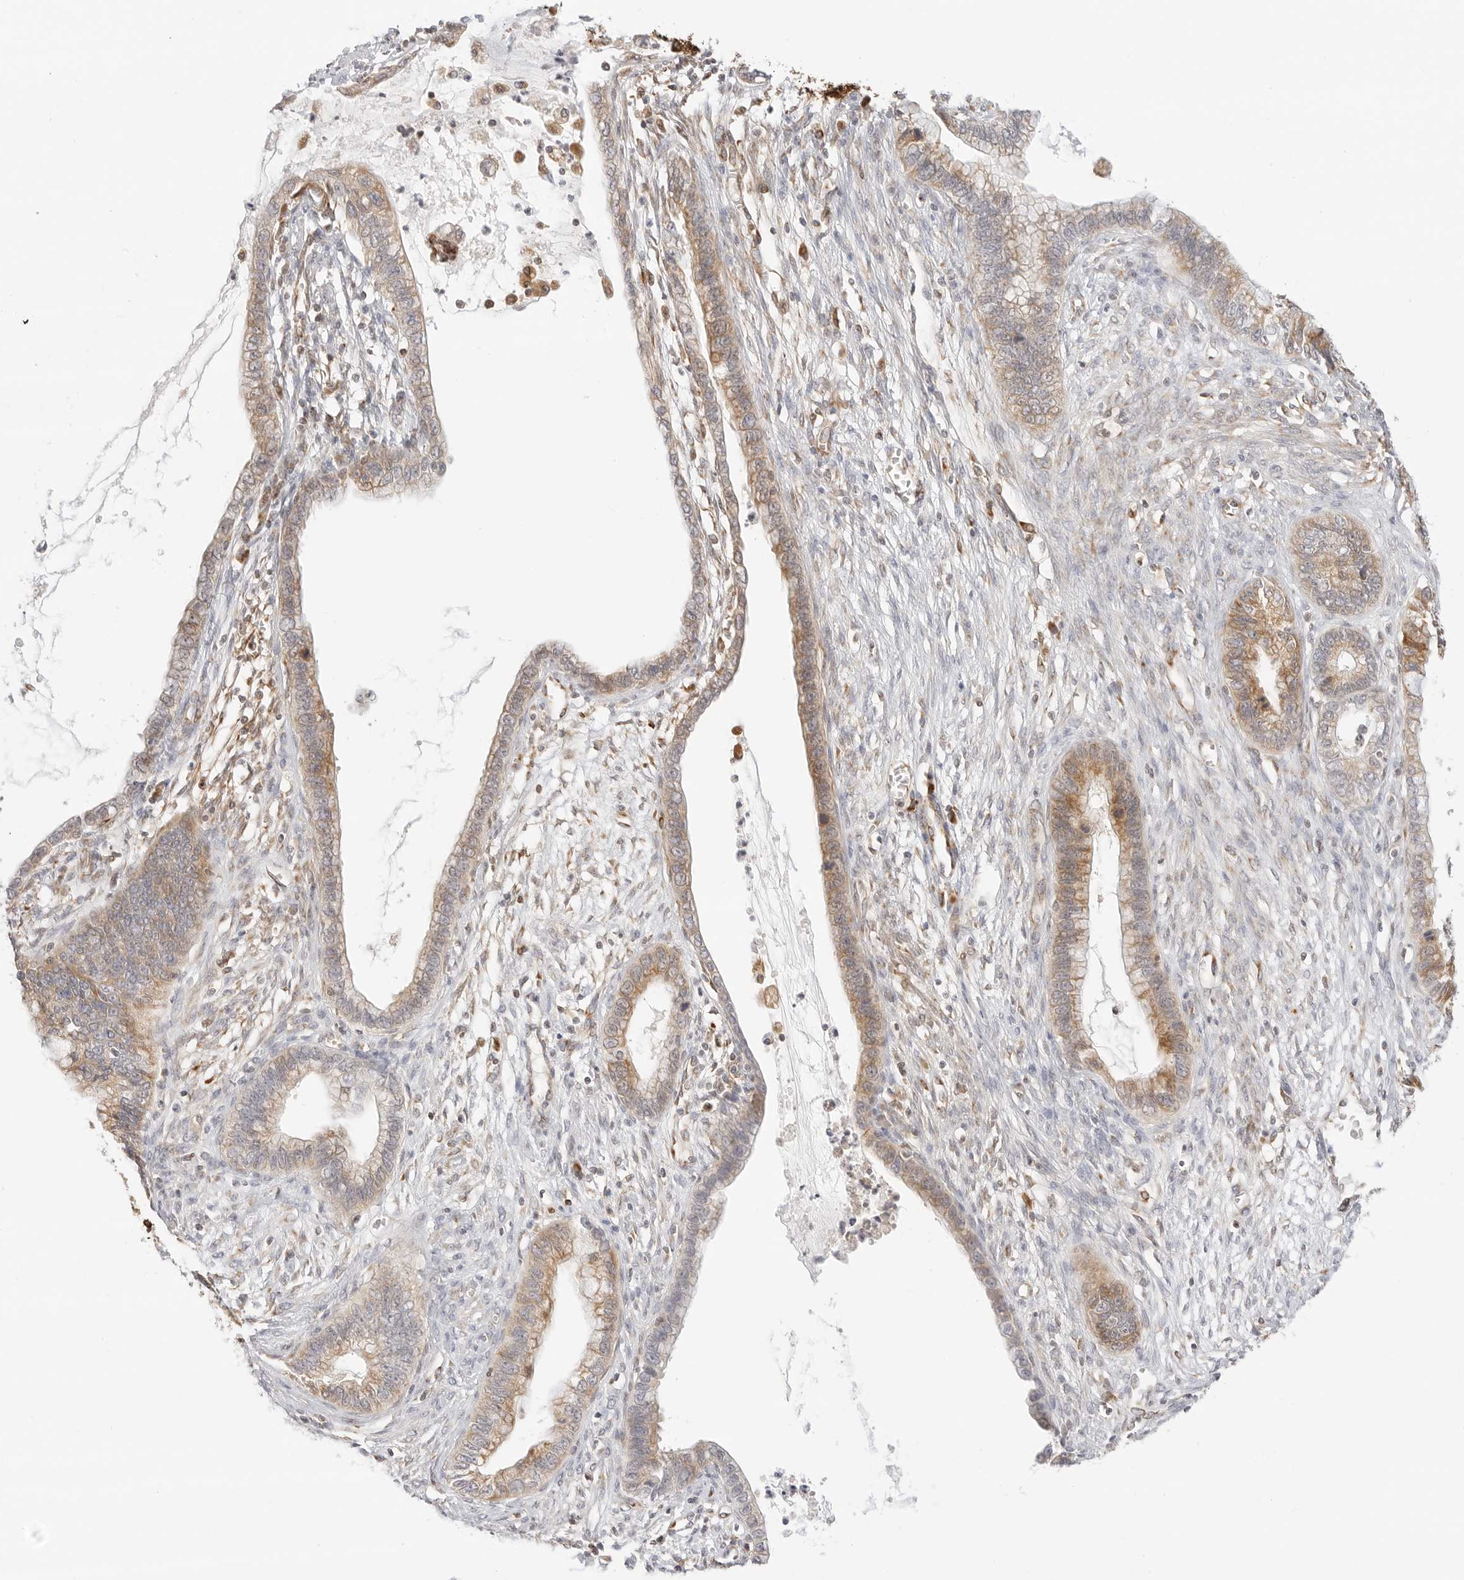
{"staining": {"intensity": "moderate", "quantity": ">75%", "location": "cytoplasmic/membranous"}, "tissue": "cervical cancer", "cell_type": "Tumor cells", "image_type": "cancer", "snomed": [{"axis": "morphology", "description": "Adenocarcinoma, NOS"}, {"axis": "topography", "description": "Cervix"}], "caption": "Immunohistochemical staining of cervical cancer (adenocarcinoma) reveals medium levels of moderate cytoplasmic/membranous protein staining in about >75% of tumor cells.", "gene": "ERO1B", "patient": {"sex": "female", "age": 44}}